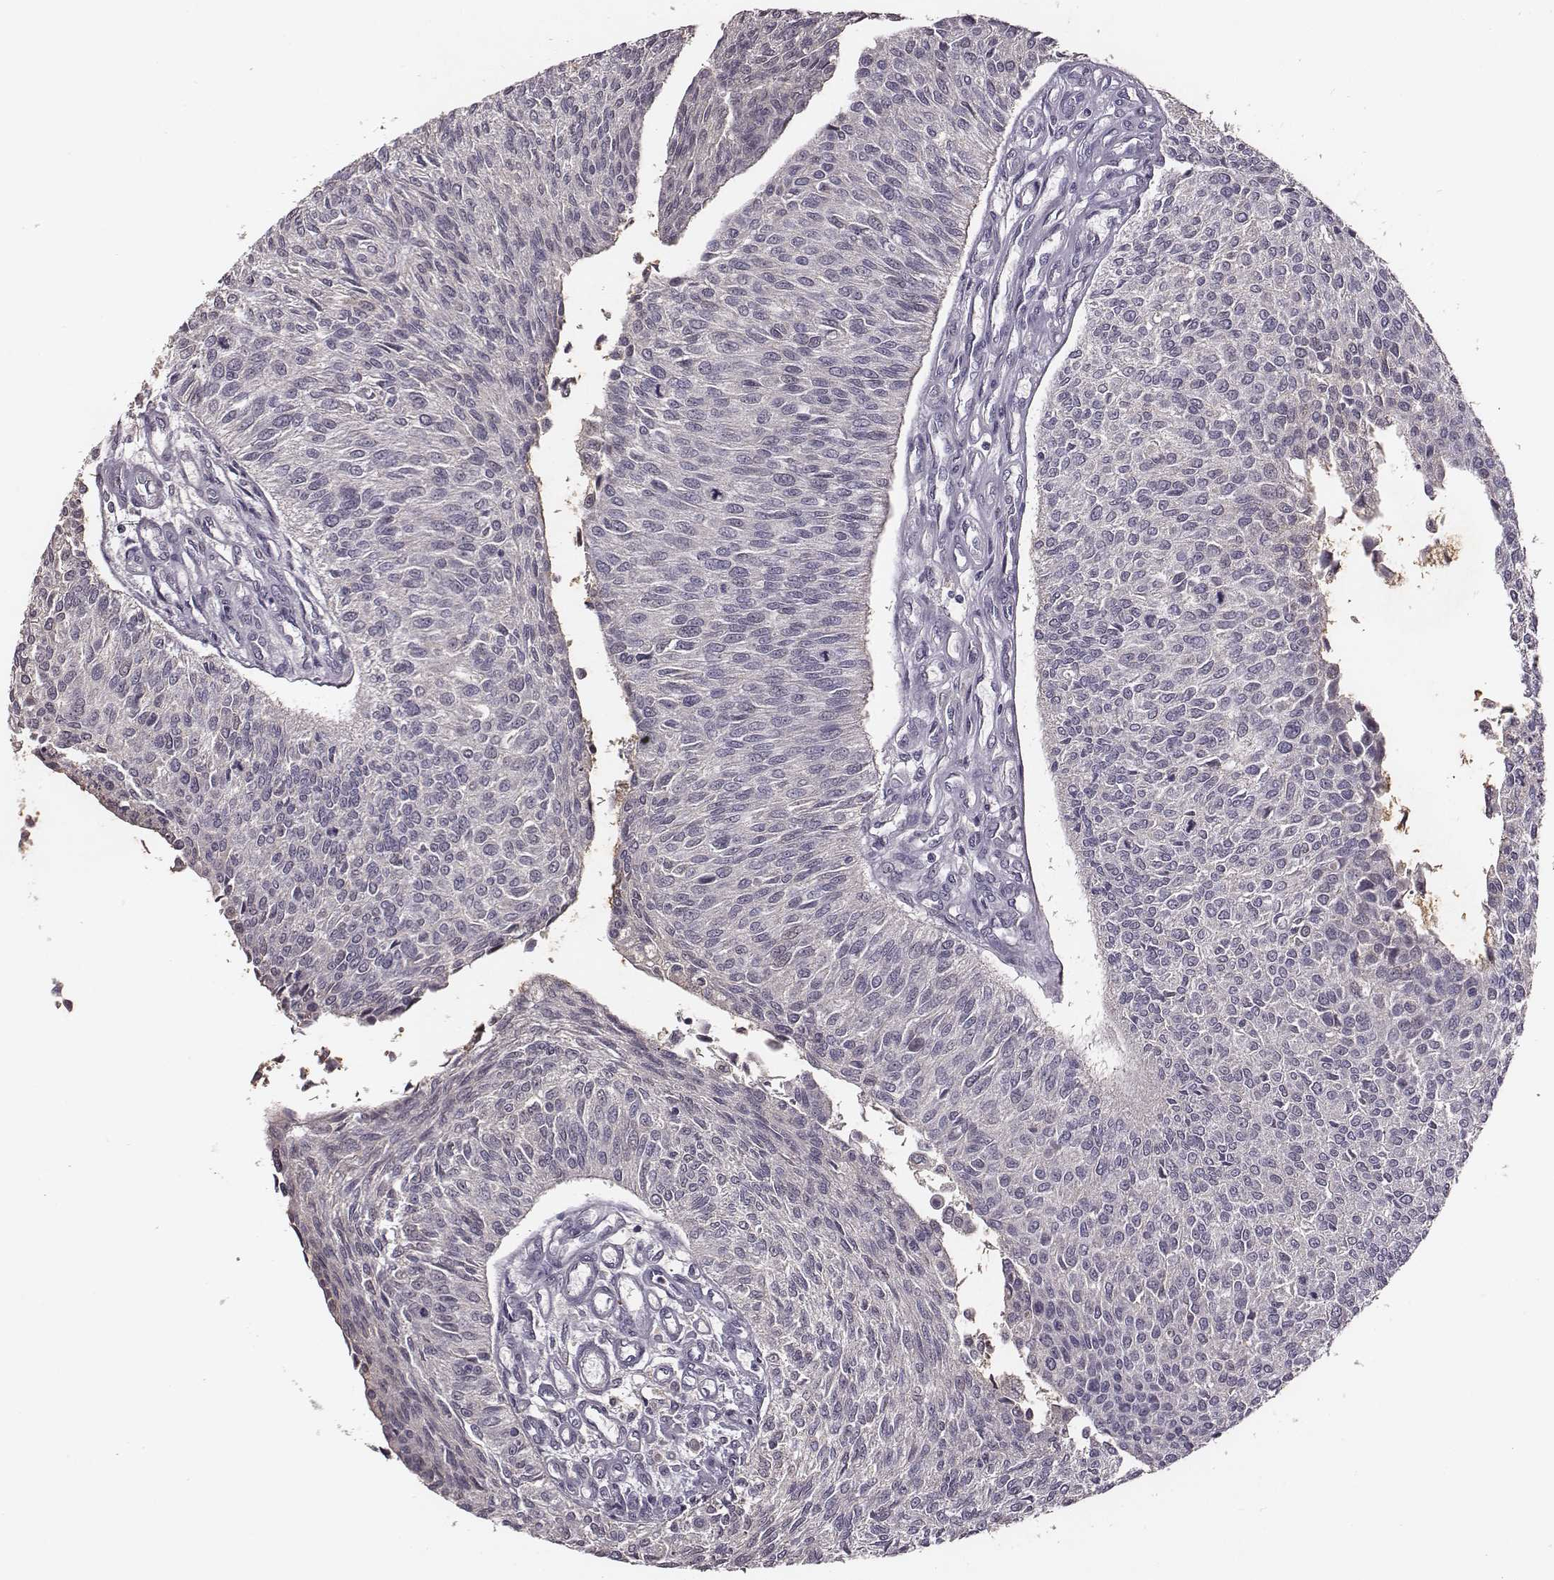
{"staining": {"intensity": "negative", "quantity": "none", "location": "none"}, "tissue": "urothelial cancer", "cell_type": "Tumor cells", "image_type": "cancer", "snomed": [{"axis": "morphology", "description": "Urothelial carcinoma, NOS"}, {"axis": "topography", "description": "Urinary bladder"}], "caption": "The photomicrograph reveals no significant staining in tumor cells of urothelial cancer. (Stains: DAB (3,3'-diaminobenzidine) immunohistochemistry (IHC) with hematoxylin counter stain, Microscopy: brightfield microscopy at high magnification).", "gene": "SLC22A6", "patient": {"sex": "male", "age": 55}}